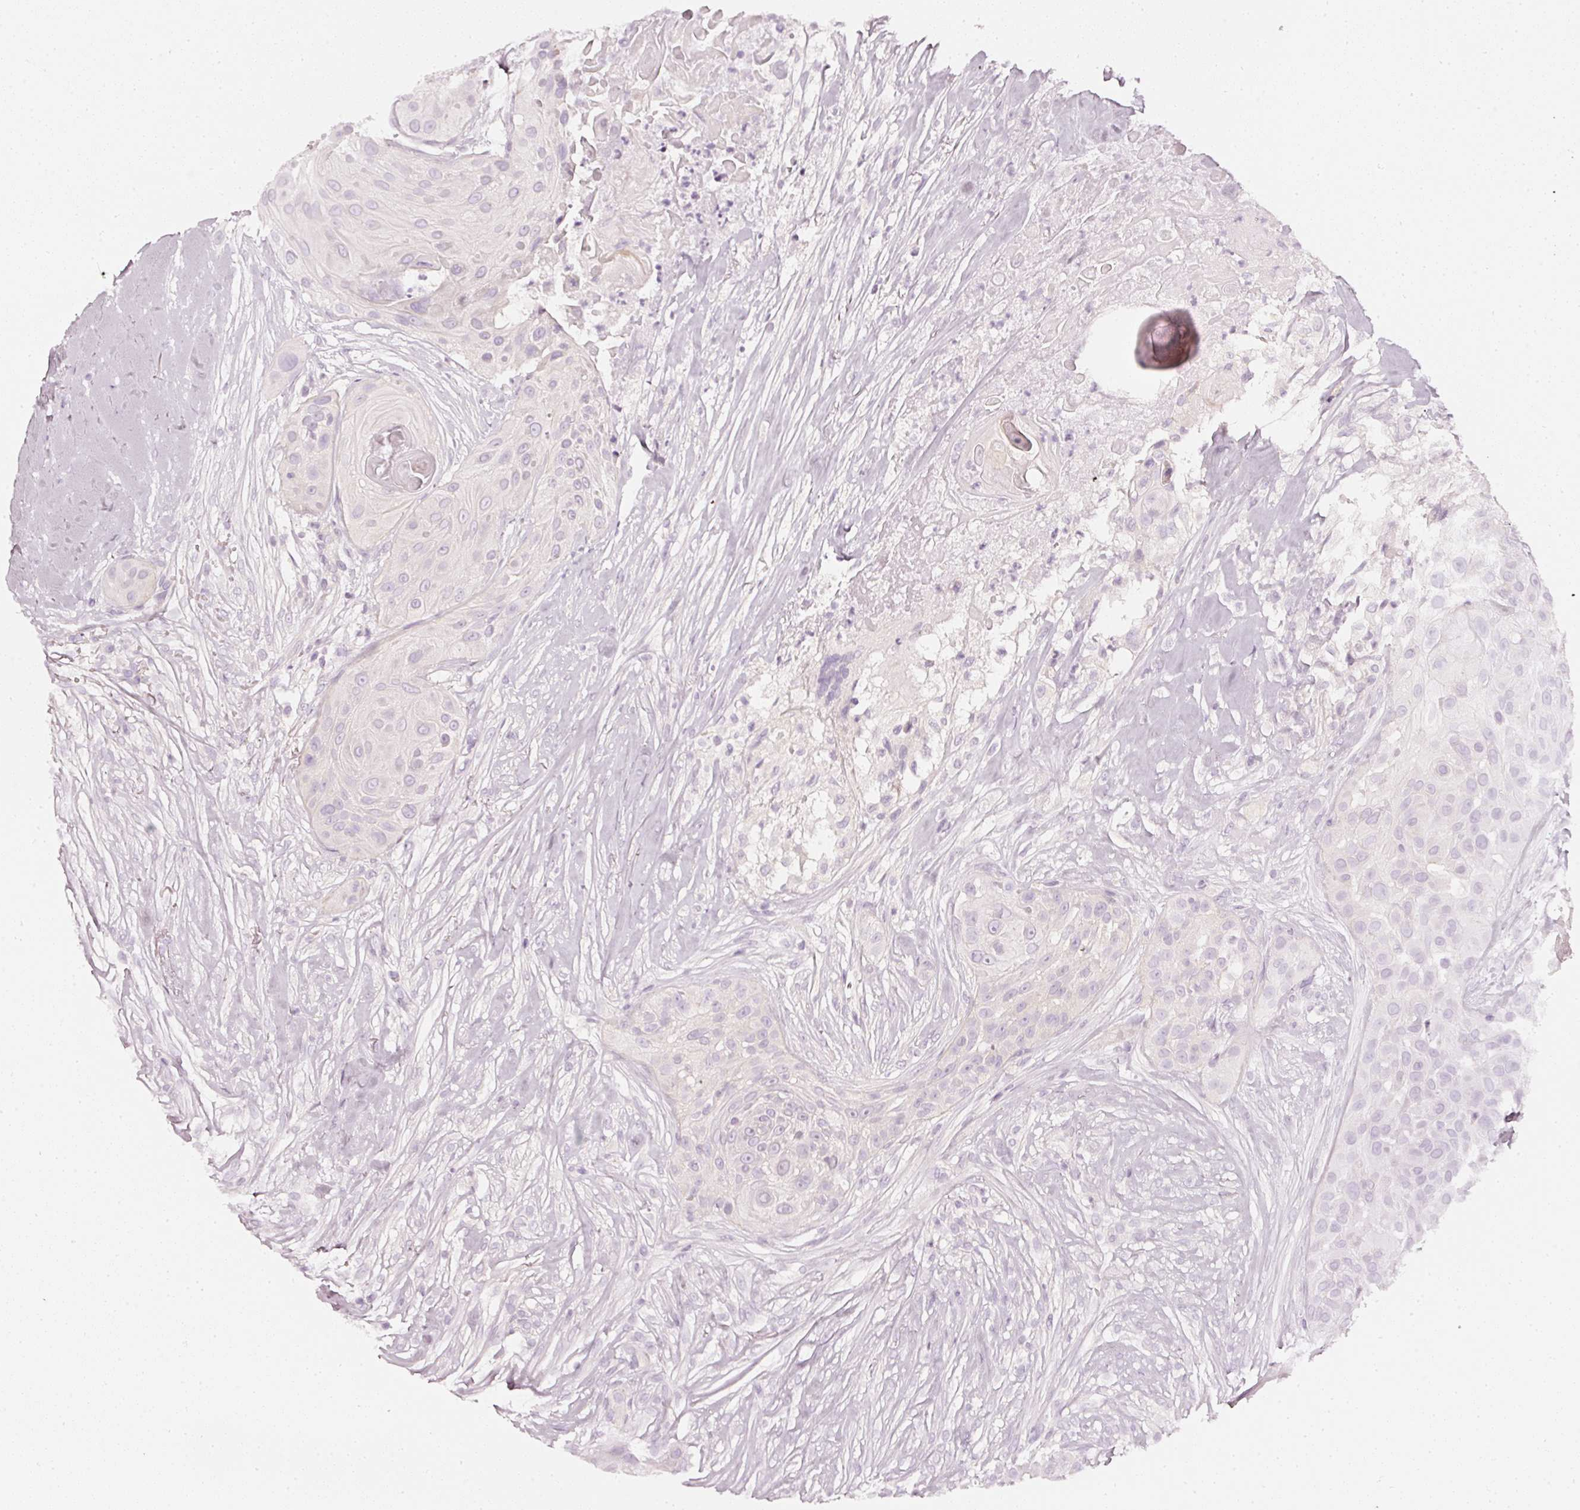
{"staining": {"intensity": "negative", "quantity": "none", "location": "none"}, "tissue": "head and neck cancer", "cell_type": "Tumor cells", "image_type": "cancer", "snomed": [{"axis": "morphology", "description": "Squamous cell carcinoma, NOS"}, {"axis": "topography", "description": "Head-Neck"}], "caption": "Immunohistochemistry of squamous cell carcinoma (head and neck) reveals no expression in tumor cells.", "gene": "CNP", "patient": {"sex": "male", "age": 83}}